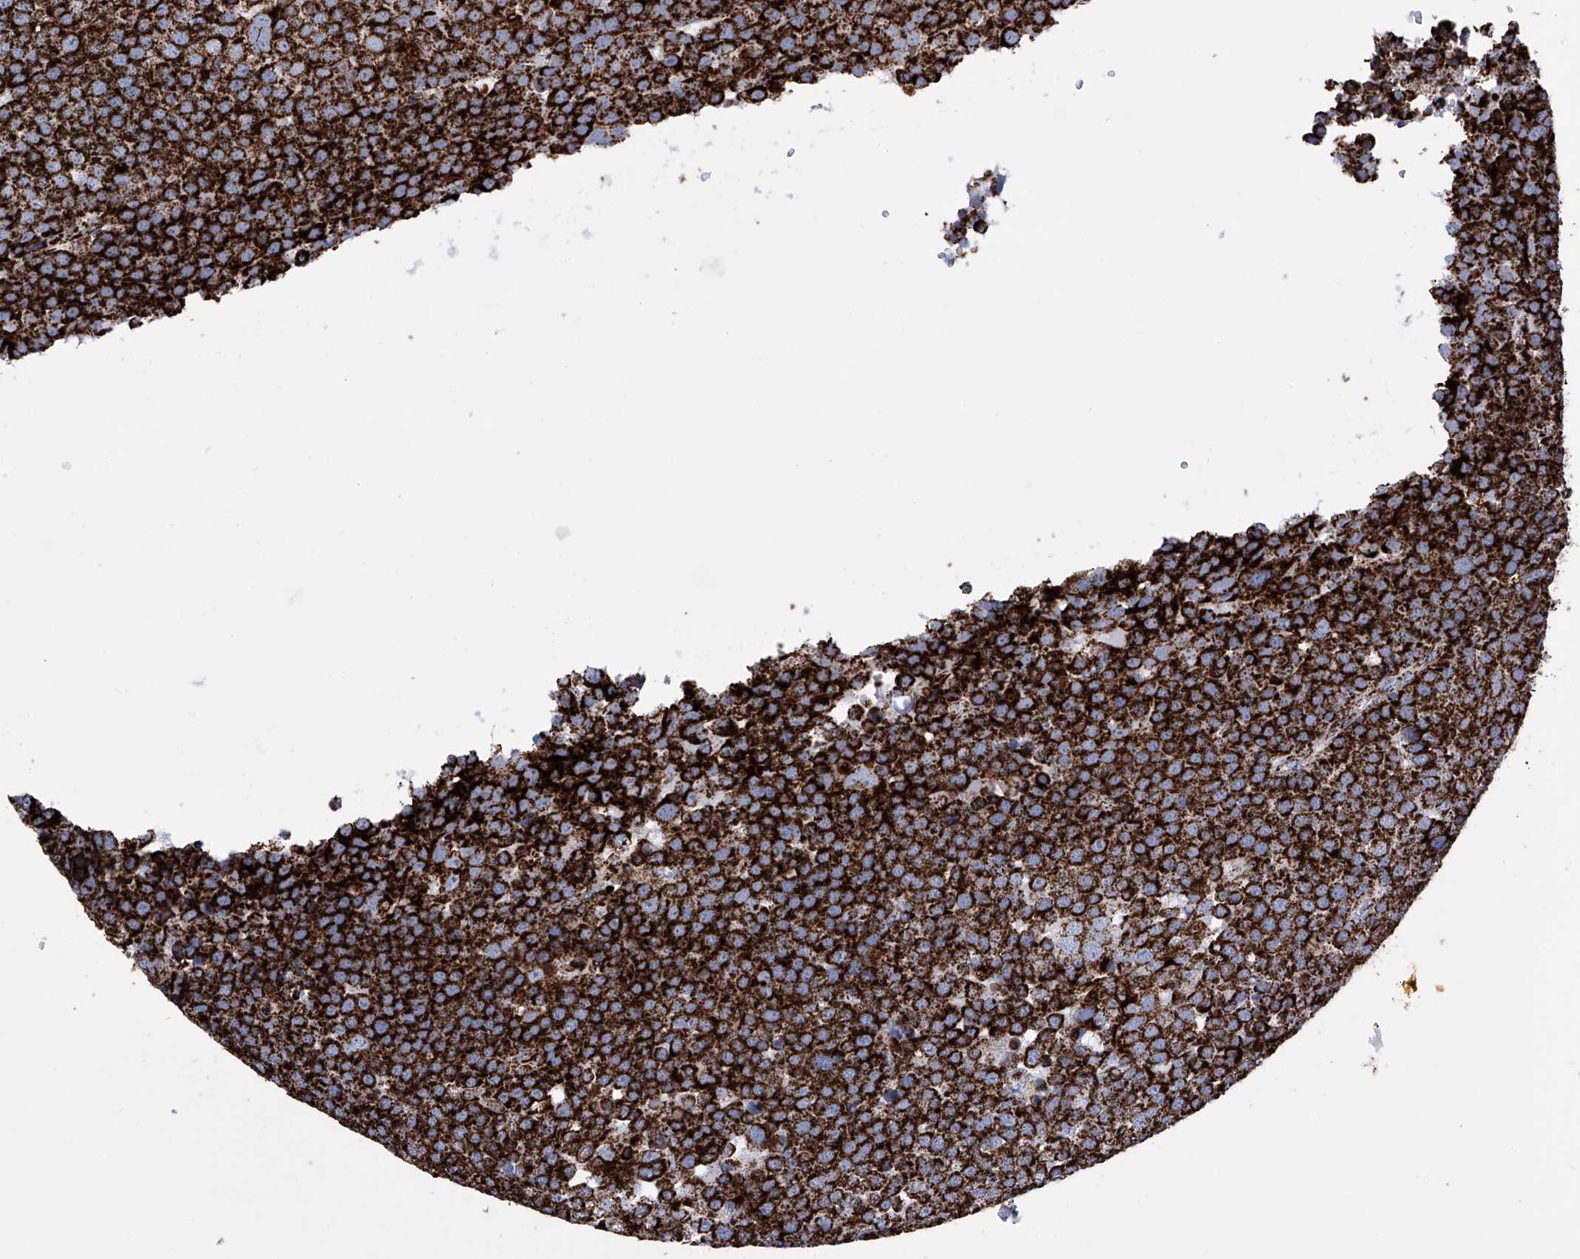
{"staining": {"intensity": "strong", "quantity": ">75%", "location": "cytoplasmic/membranous"}, "tissue": "testis cancer", "cell_type": "Tumor cells", "image_type": "cancer", "snomed": [{"axis": "morphology", "description": "Seminoma, NOS"}, {"axis": "topography", "description": "Testis"}], "caption": "Tumor cells display high levels of strong cytoplasmic/membranous expression in about >75% of cells in human testis cancer (seminoma). The staining was performed using DAB to visualize the protein expression in brown, while the nuclei were stained in blue with hematoxylin (Magnification: 20x).", "gene": "ATP5PF", "patient": {"sex": "male", "age": 71}}